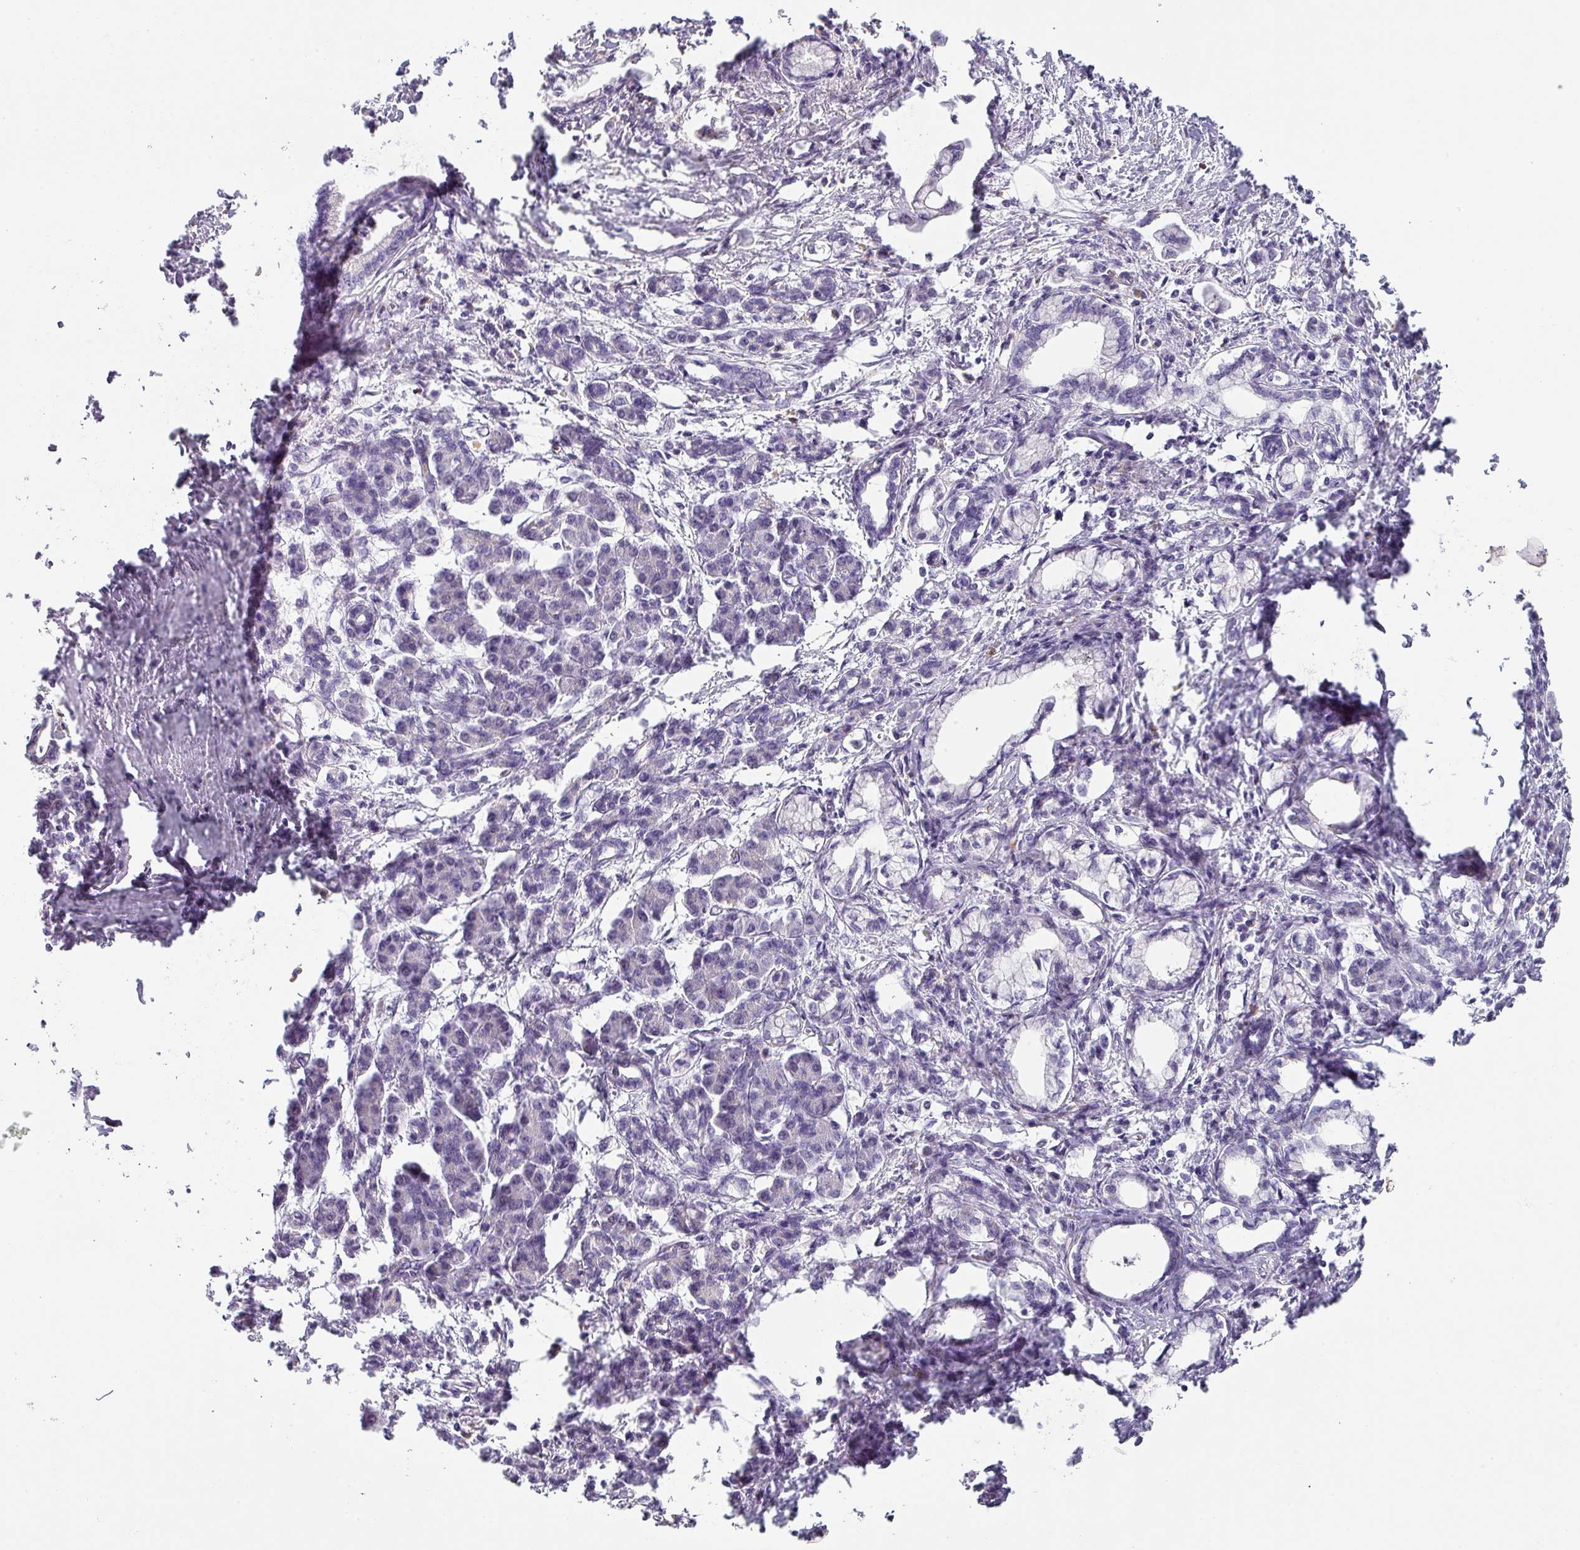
{"staining": {"intensity": "negative", "quantity": "none", "location": "none"}, "tissue": "pancreatic cancer", "cell_type": "Tumor cells", "image_type": "cancer", "snomed": [{"axis": "morphology", "description": "Adenocarcinoma, NOS"}, {"axis": "topography", "description": "Pancreas"}], "caption": "Pancreatic cancer (adenocarcinoma) was stained to show a protein in brown. There is no significant expression in tumor cells. (Brightfield microscopy of DAB IHC at high magnification).", "gene": "BTLA", "patient": {"sex": "female", "age": 55}}